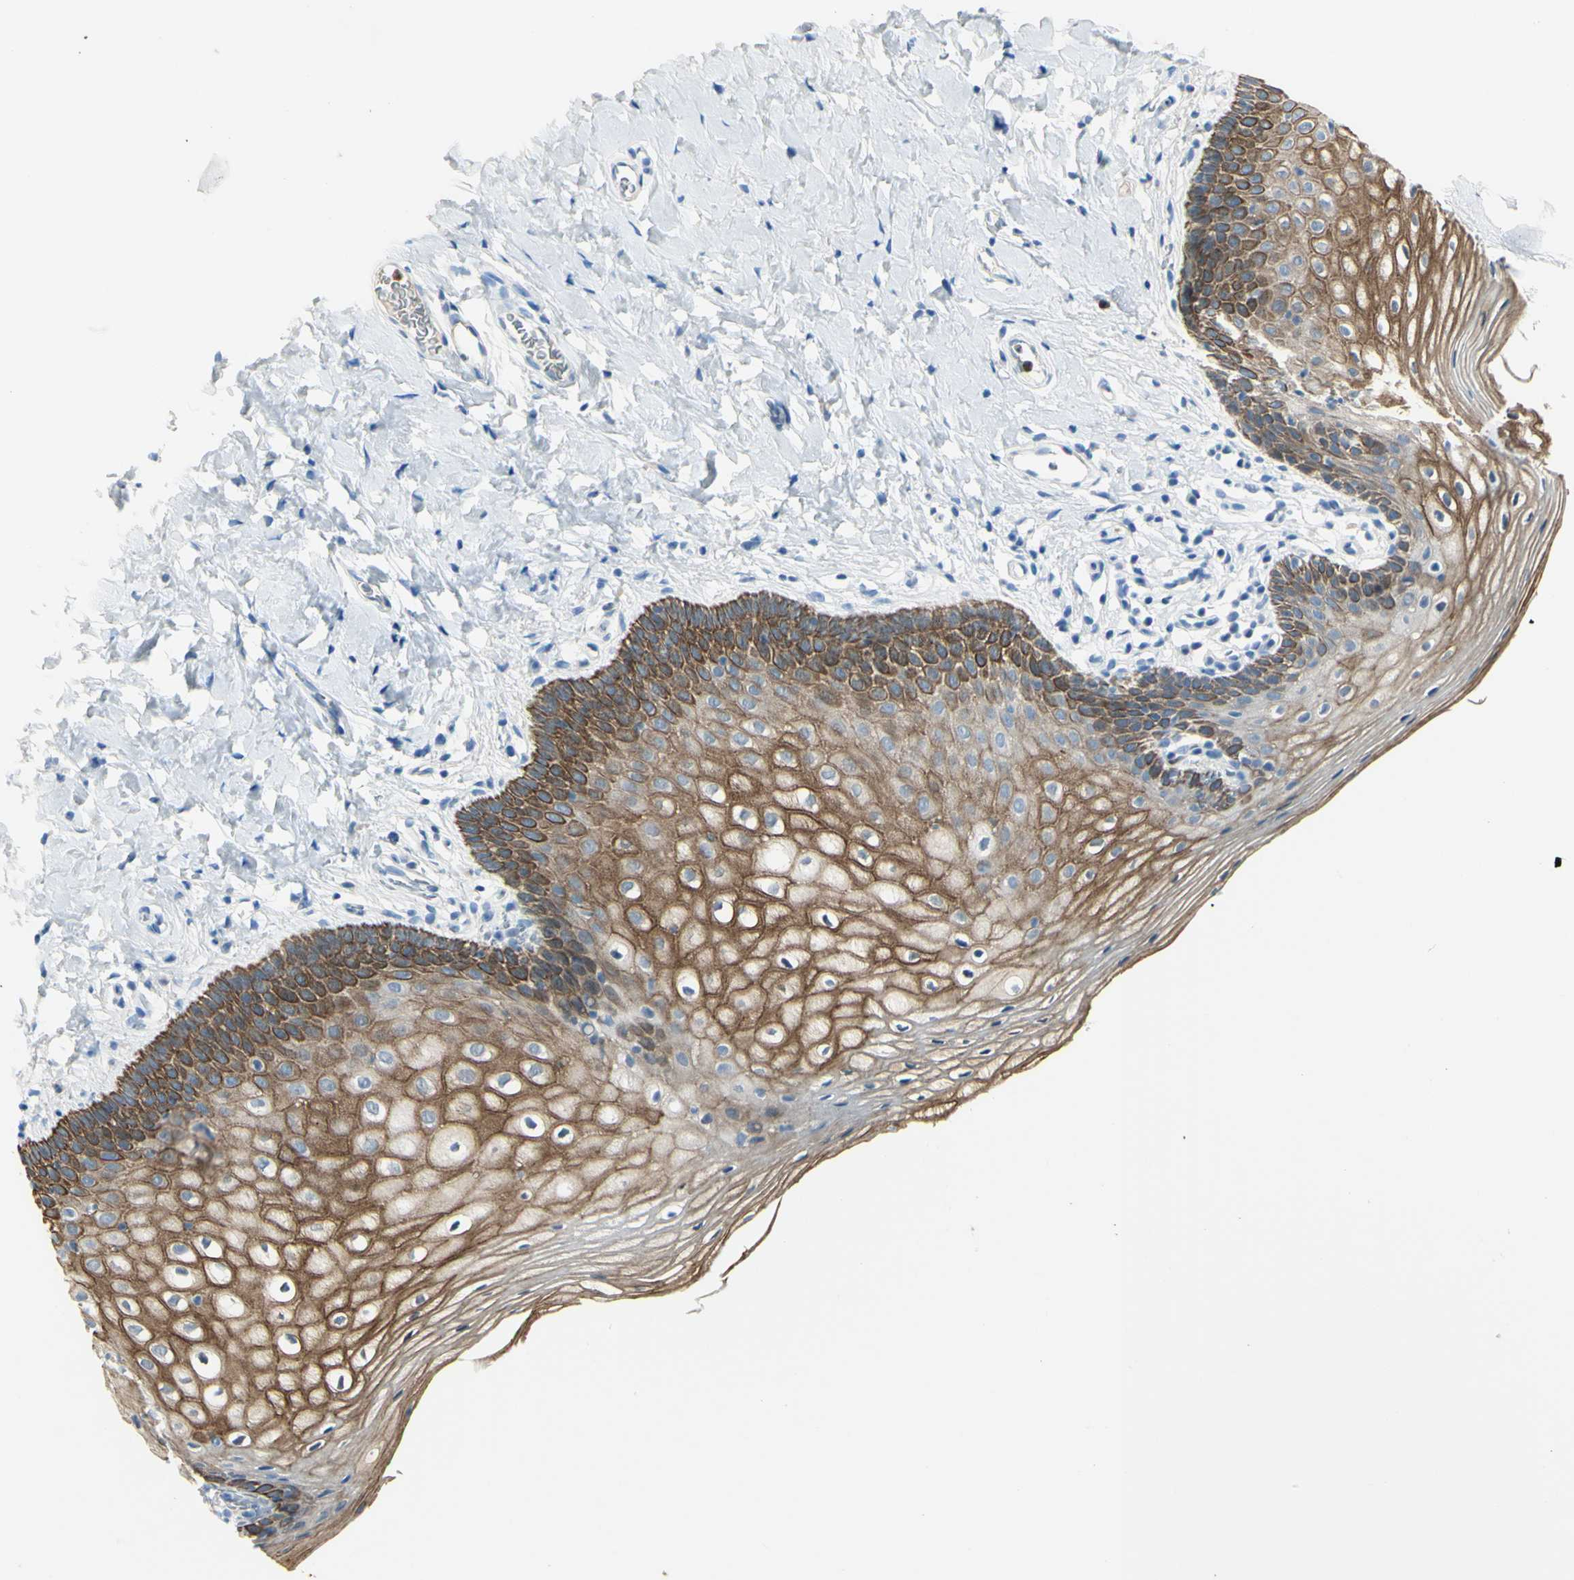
{"staining": {"intensity": "moderate", "quantity": "25%-75%", "location": "cytoplasmic/membranous"}, "tissue": "vagina", "cell_type": "Squamous epithelial cells", "image_type": "normal", "snomed": [{"axis": "morphology", "description": "Normal tissue, NOS"}, {"axis": "topography", "description": "Vagina"}], "caption": "This micrograph shows normal vagina stained with immunohistochemistry (IHC) to label a protein in brown. The cytoplasmic/membranous of squamous epithelial cells show moderate positivity for the protein. Nuclei are counter-stained blue.", "gene": "ZNF557", "patient": {"sex": "female", "age": 55}}